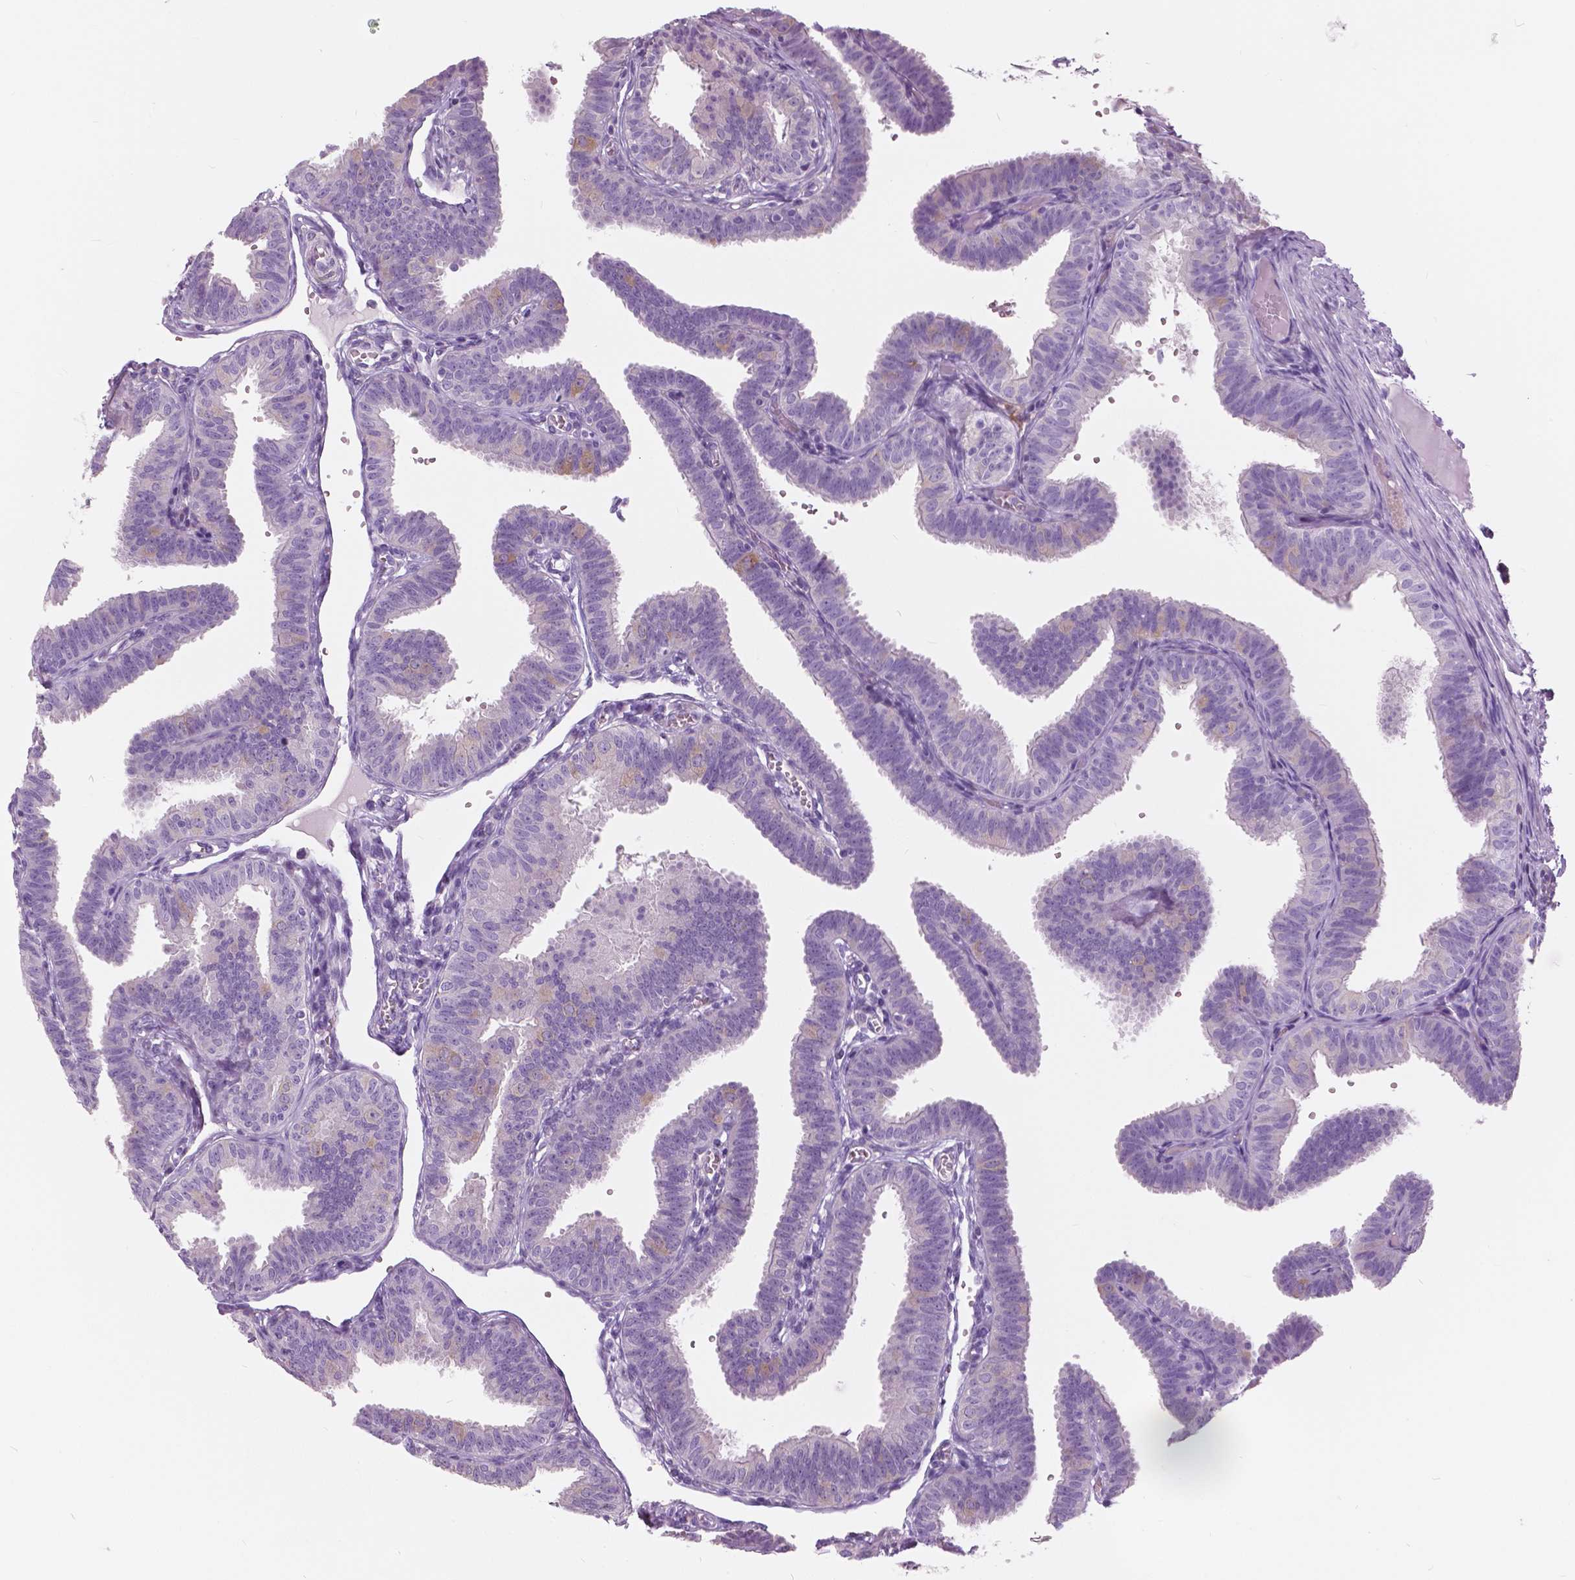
{"staining": {"intensity": "negative", "quantity": "none", "location": "none"}, "tissue": "fallopian tube", "cell_type": "Glandular cells", "image_type": "normal", "snomed": [{"axis": "morphology", "description": "Normal tissue, NOS"}, {"axis": "topography", "description": "Fallopian tube"}], "caption": "This is an immunohistochemistry (IHC) photomicrograph of normal human fallopian tube. There is no positivity in glandular cells.", "gene": "SERPINI1", "patient": {"sex": "female", "age": 25}}